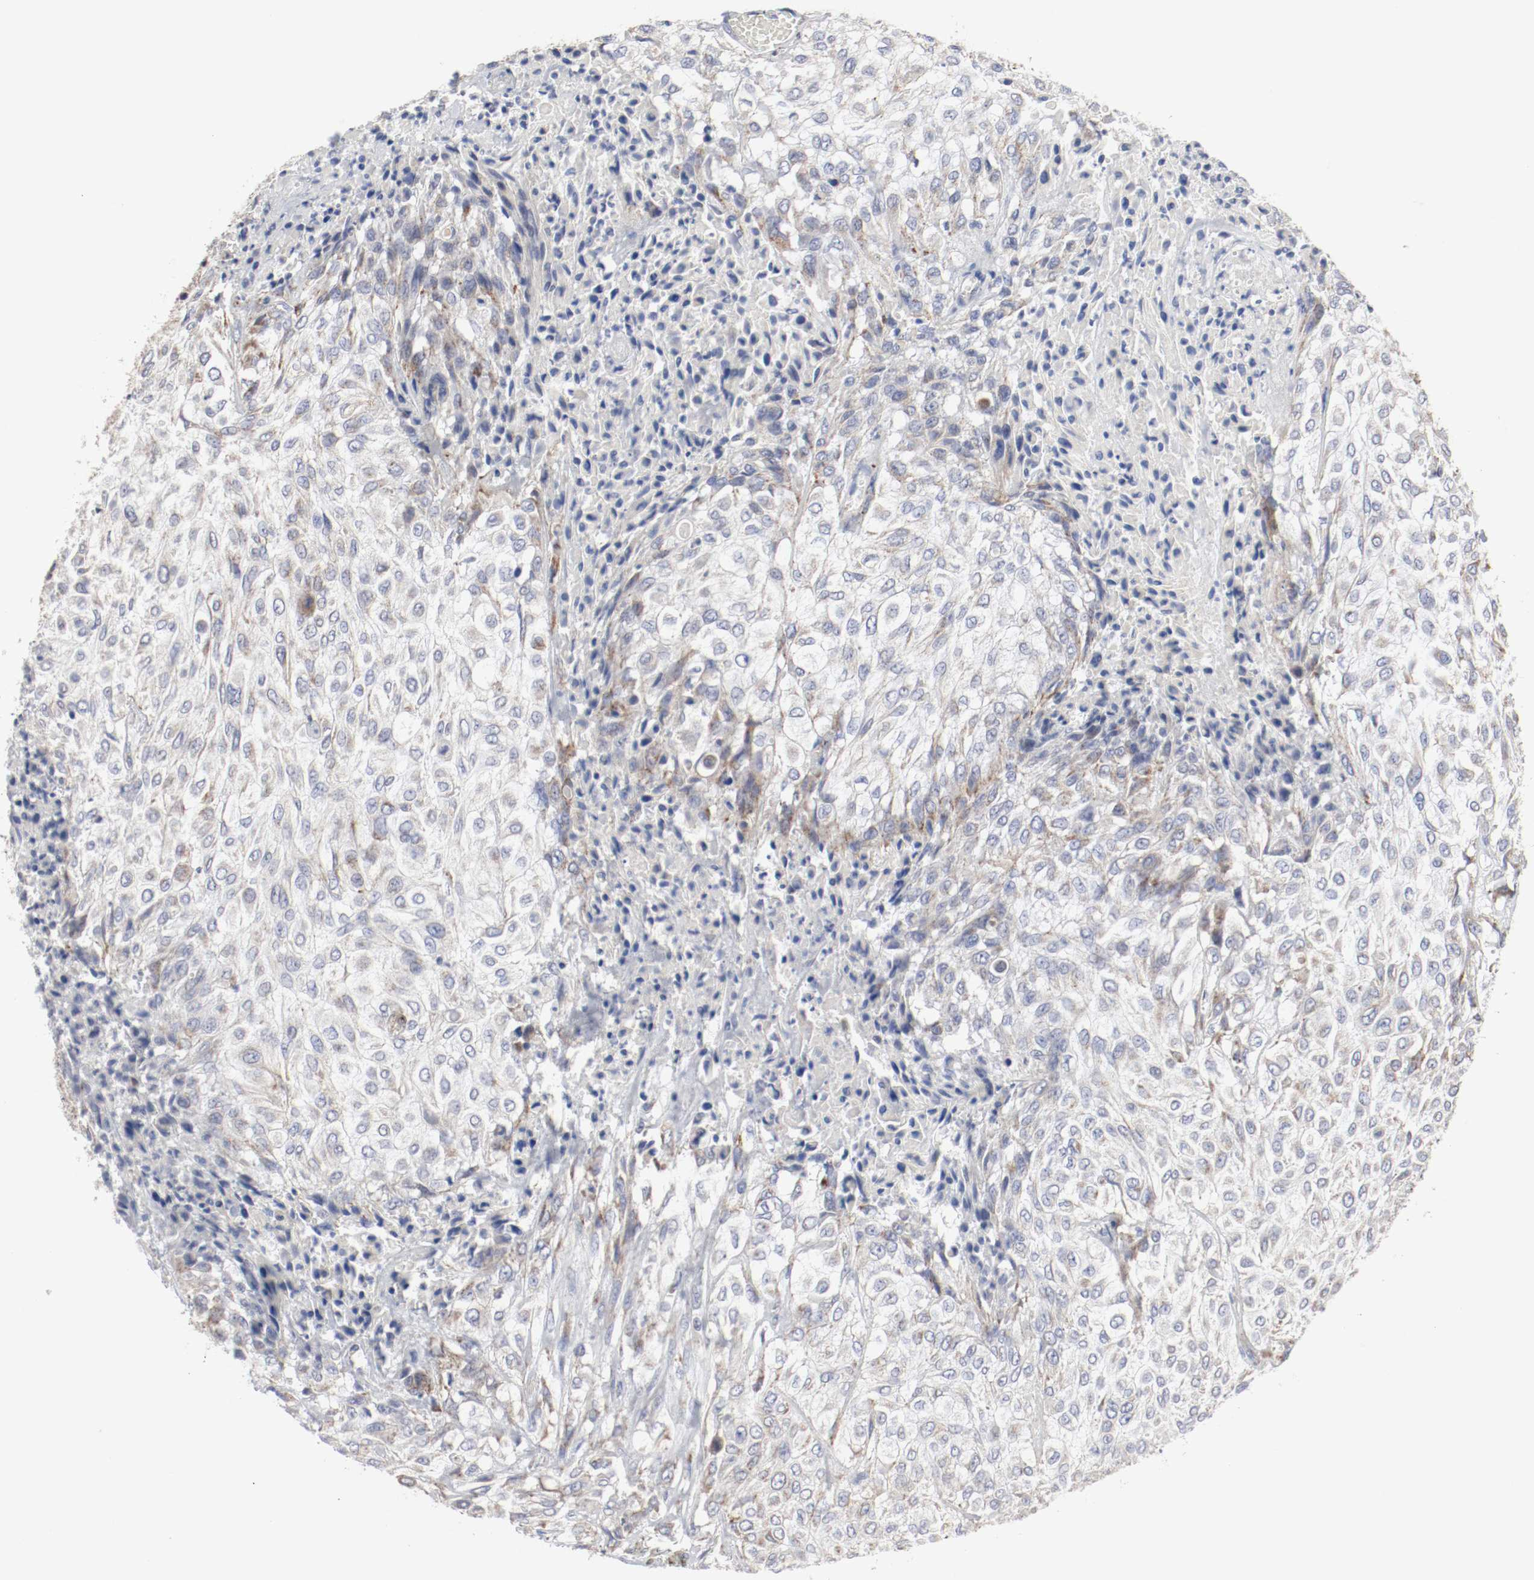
{"staining": {"intensity": "weak", "quantity": "25%-75%", "location": "cytoplasmic/membranous"}, "tissue": "urothelial cancer", "cell_type": "Tumor cells", "image_type": "cancer", "snomed": [{"axis": "morphology", "description": "Urothelial carcinoma, High grade"}, {"axis": "topography", "description": "Urinary bladder"}], "caption": "Weak cytoplasmic/membranous protein expression is seen in approximately 25%-75% of tumor cells in high-grade urothelial carcinoma.", "gene": "AFG3L2", "patient": {"sex": "male", "age": 57}}